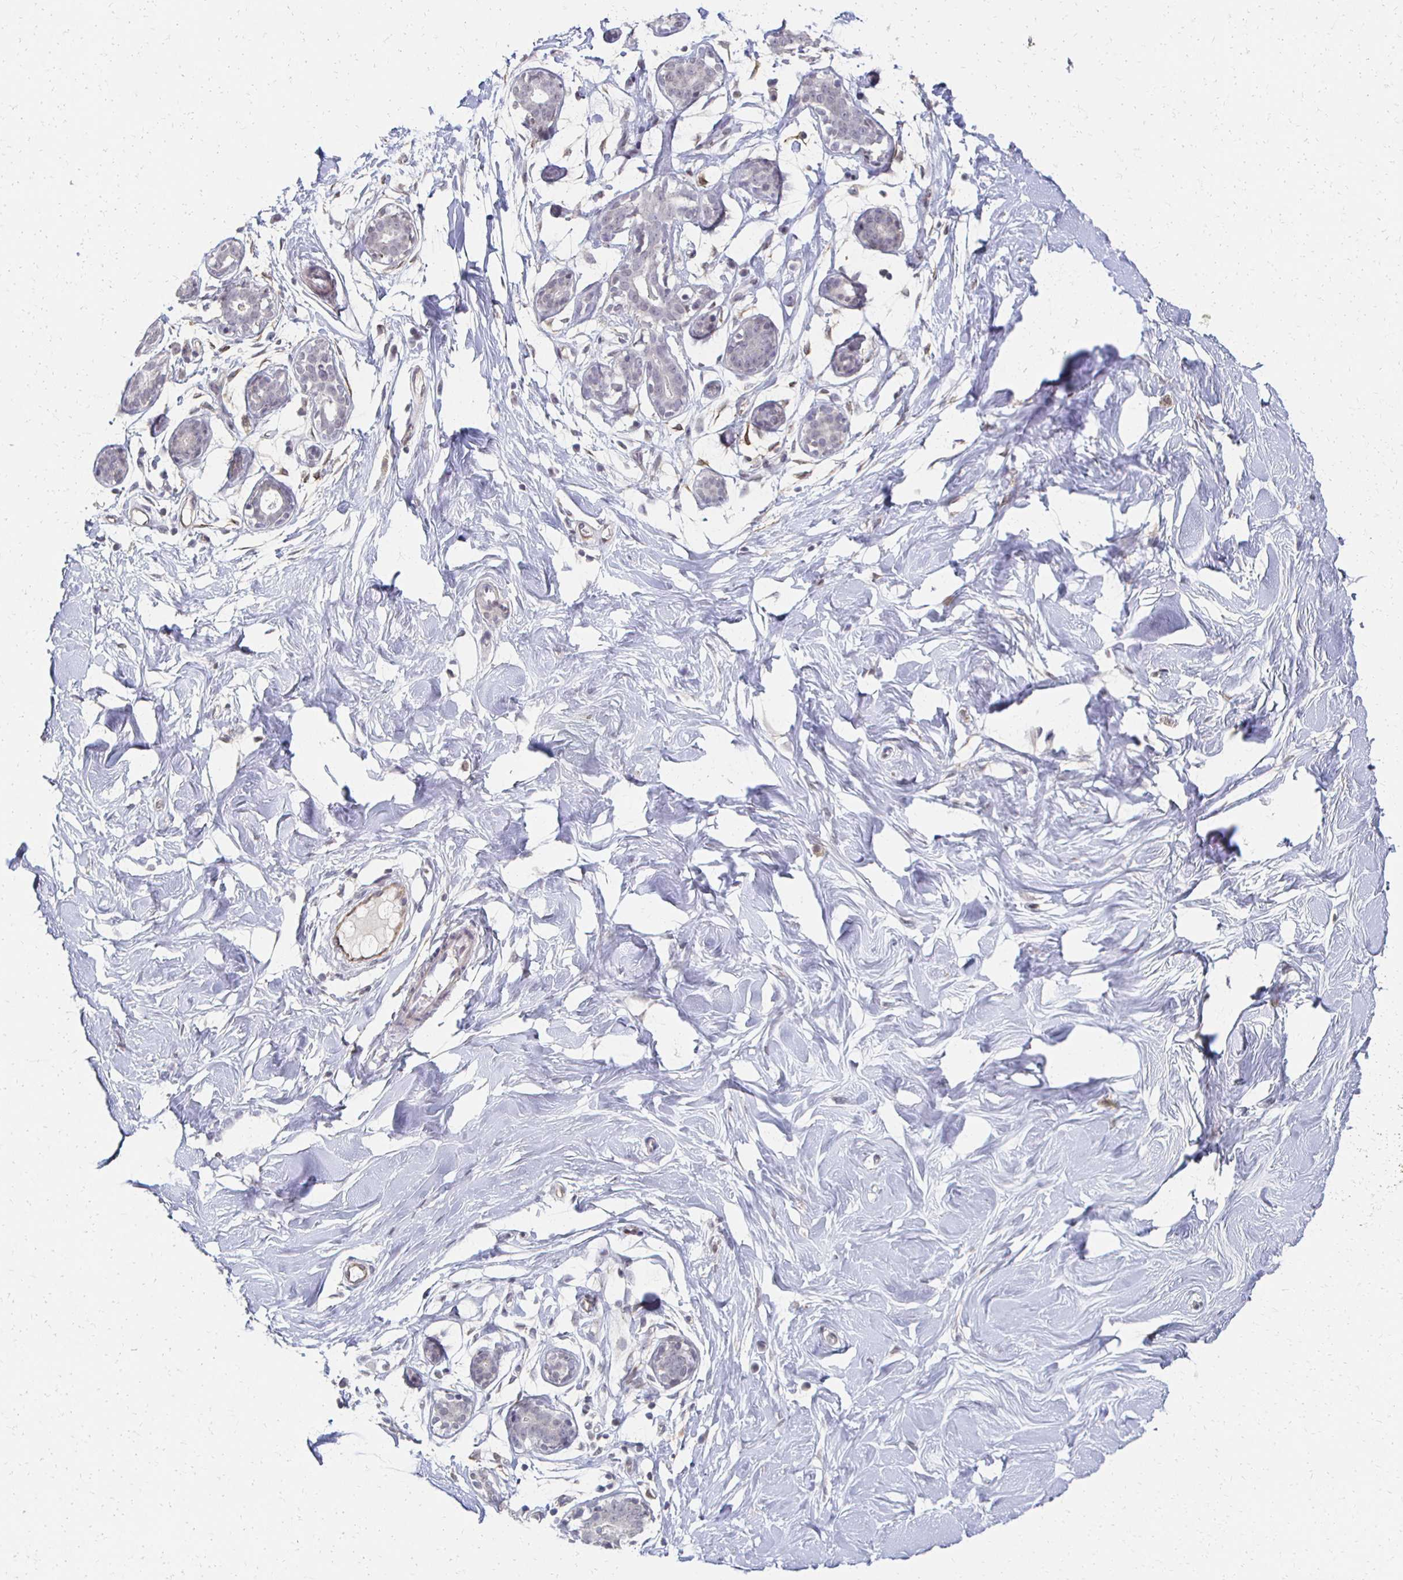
{"staining": {"intensity": "negative", "quantity": "none", "location": "none"}, "tissue": "breast", "cell_type": "Adipocytes", "image_type": "normal", "snomed": [{"axis": "morphology", "description": "Normal tissue, NOS"}, {"axis": "topography", "description": "Breast"}], "caption": "High magnification brightfield microscopy of benign breast stained with DAB (3,3'-diaminobenzidine) (brown) and counterstained with hematoxylin (blue): adipocytes show no significant staining.", "gene": "DAB1", "patient": {"sex": "female", "age": 27}}